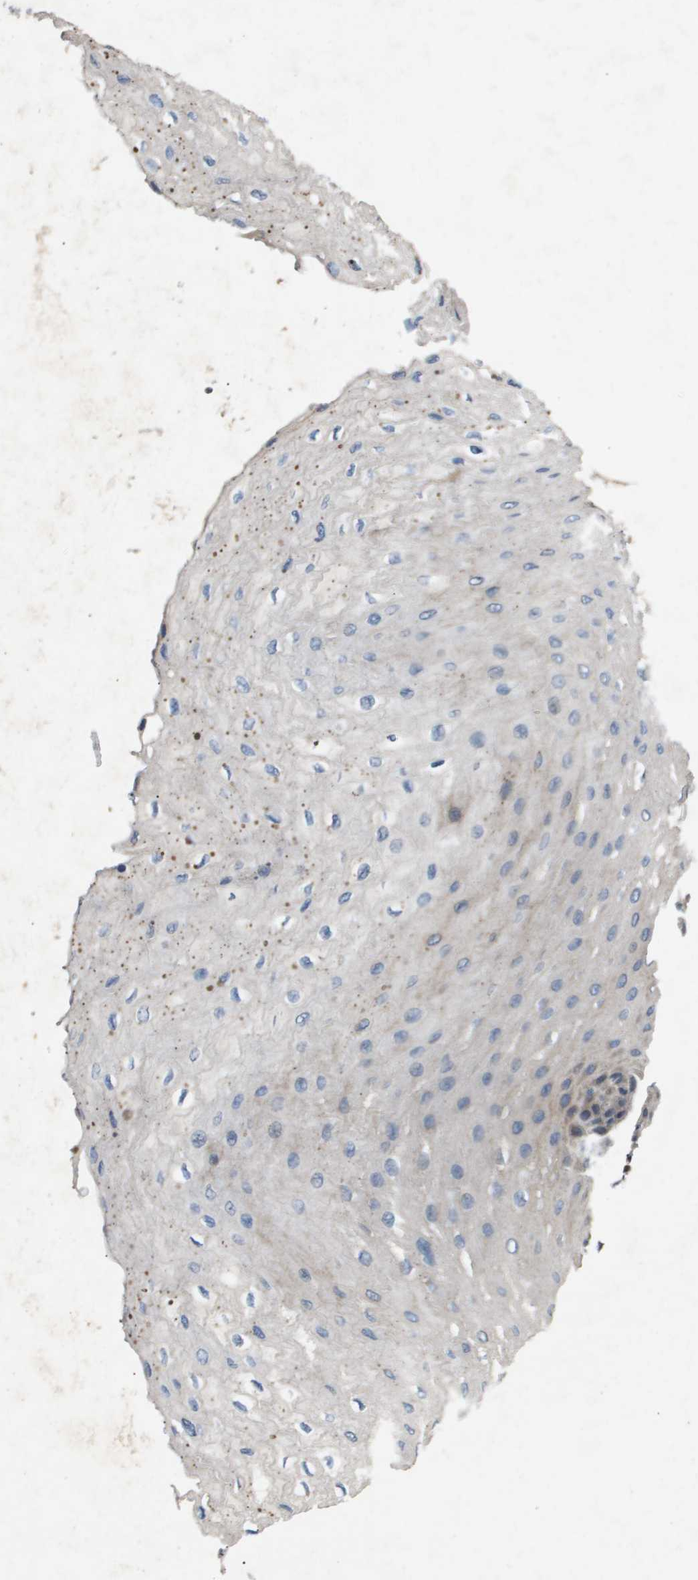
{"staining": {"intensity": "negative", "quantity": "none", "location": "none"}, "tissue": "esophagus", "cell_type": "Squamous epithelial cells", "image_type": "normal", "snomed": [{"axis": "morphology", "description": "Normal tissue, NOS"}, {"axis": "topography", "description": "Esophagus"}], "caption": "Immunohistochemistry photomicrograph of normal human esophagus stained for a protein (brown), which reveals no staining in squamous epithelial cells. (DAB (3,3'-diaminobenzidine) IHC, high magnification).", "gene": "ERG", "patient": {"sex": "female", "age": 72}}